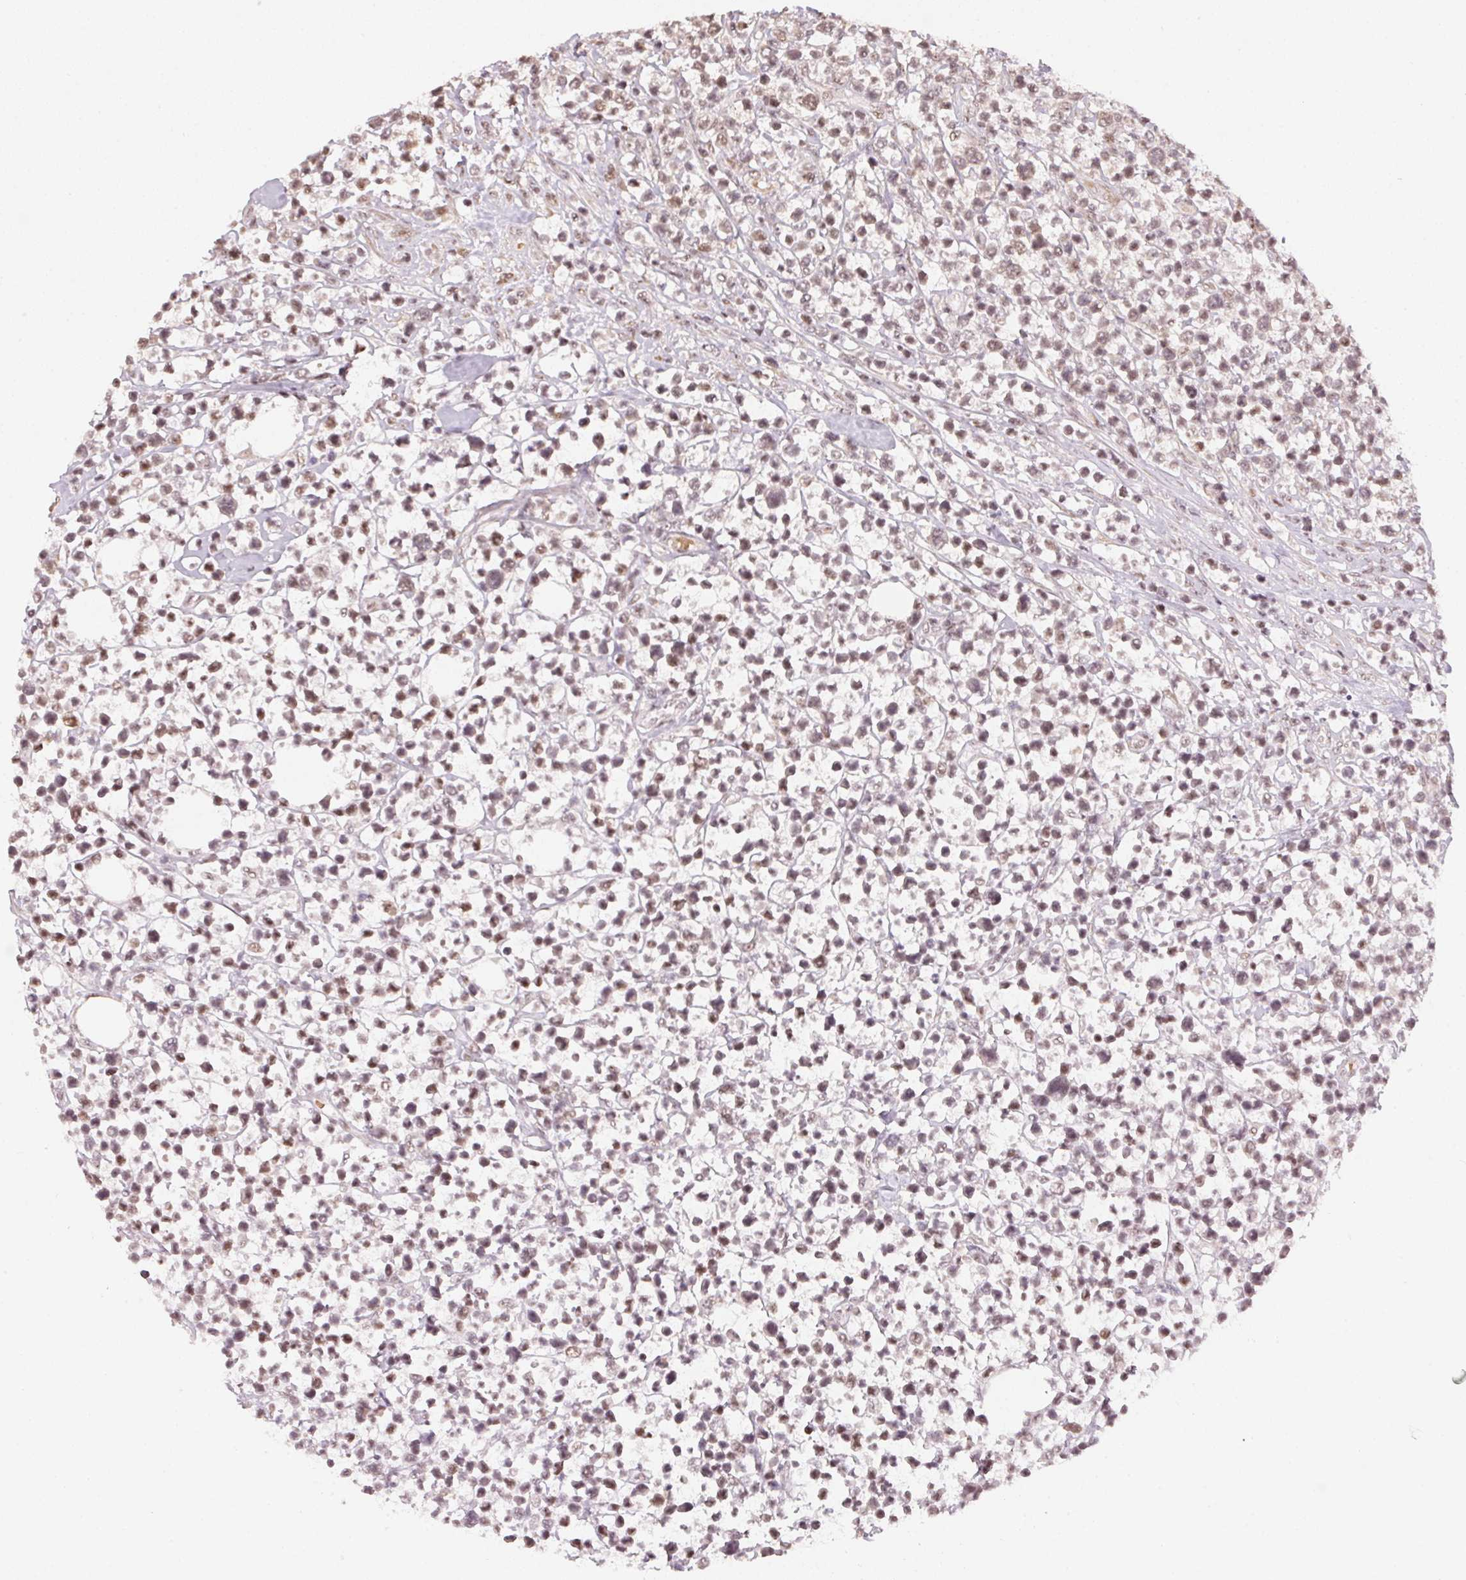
{"staining": {"intensity": "weak", "quantity": "25%-75%", "location": "nuclear"}, "tissue": "lymphoma", "cell_type": "Tumor cells", "image_type": "cancer", "snomed": [{"axis": "morphology", "description": "Malignant lymphoma, non-Hodgkin's type, High grade"}, {"axis": "topography", "description": "Soft tissue"}], "caption": "Immunohistochemistry (DAB (3,3'-diaminobenzidine)) staining of human high-grade malignant lymphoma, non-Hodgkin's type reveals weak nuclear protein expression in approximately 25%-75% of tumor cells. (Stains: DAB in brown, nuclei in blue, Microscopy: brightfield microscopy at high magnification).", "gene": "KAT6A", "patient": {"sex": "female", "age": 56}}